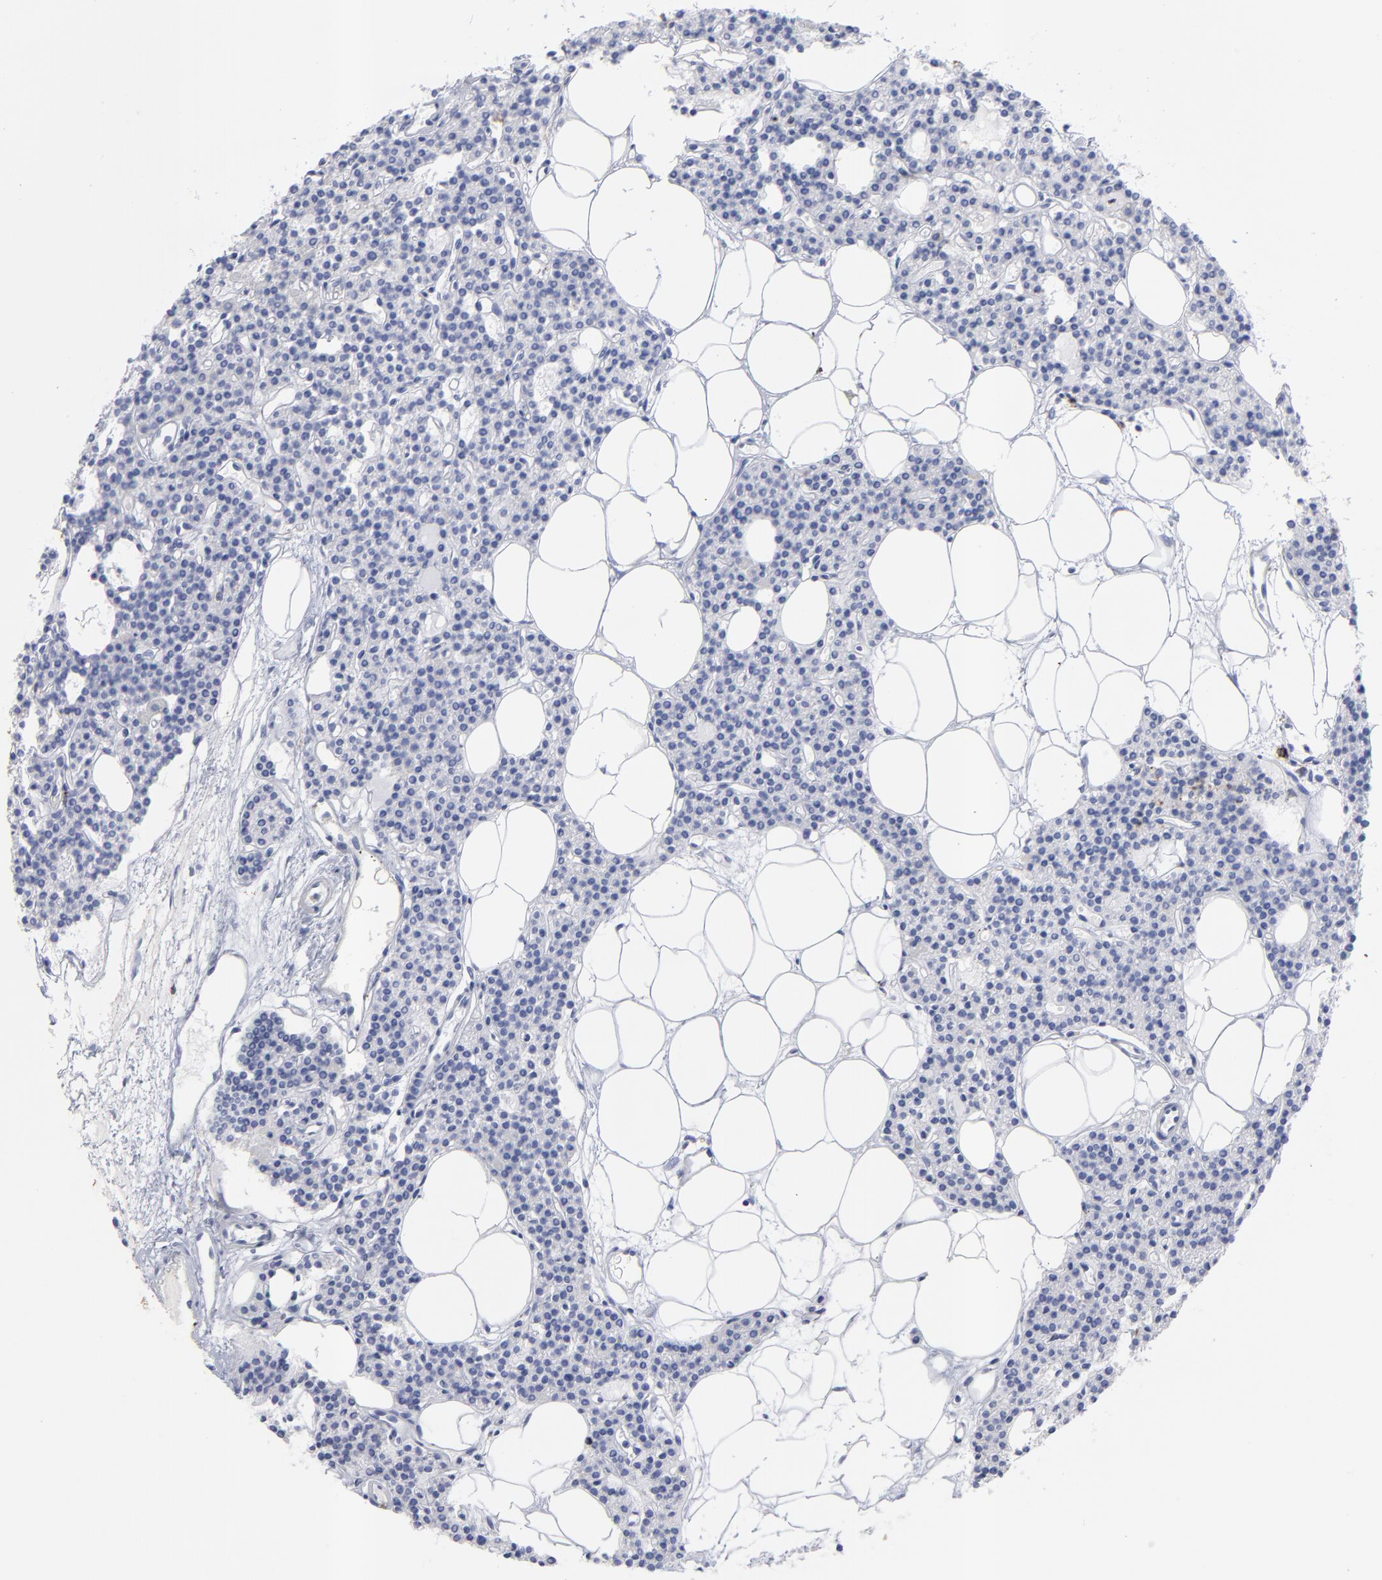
{"staining": {"intensity": "negative", "quantity": "none", "location": "none"}, "tissue": "parathyroid gland", "cell_type": "Glandular cells", "image_type": "normal", "snomed": [{"axis": "morphology", "description": "Normal tissue, NOS"}, {"axis": "topography", "description": "Parathyroid gland"}], "caption": "There is no significant positivity in glandular cells of parathyroid gland. (DAB immunohistochemistry visualized using brightfield microscopy, high magnification).", "gene": "CPVL", "patient": {"sex": "male", "age": 24}}